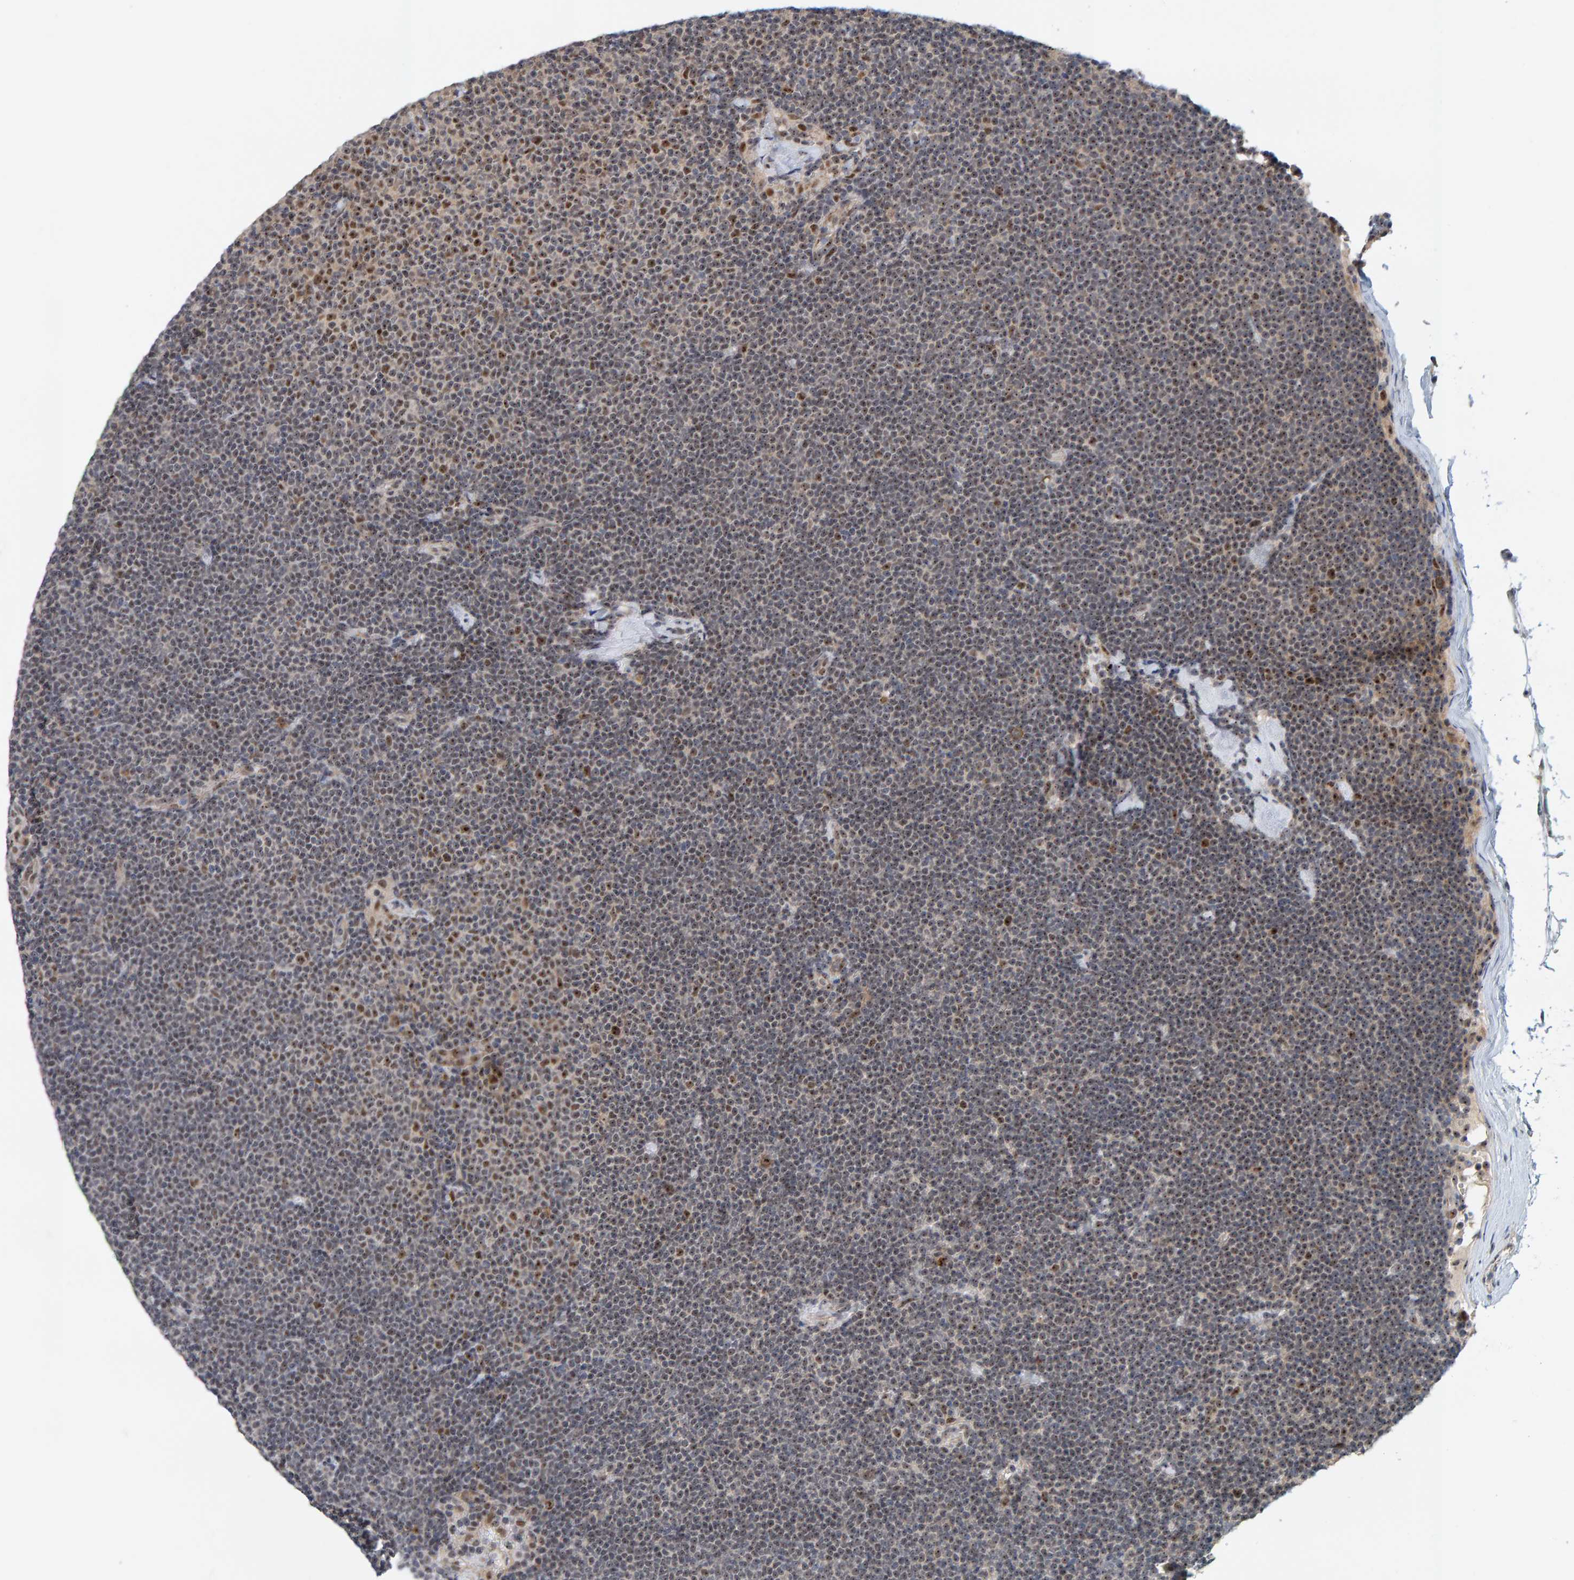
{"staining": {"intensity": "moderate", "quantity": ">75%", "location": "nuclear"}, "tissue": "lymphoma", "cell_type": "Tumor cells", "image_type": "cancer", "snomed": [{"axis": "morphology", "description": "Malignant lymphoma, non-Hodgkin's type, Low grade"}, {"axis": "topography", "description": "Lymph node"}], "caption": "Immunohistochemical staining of human lymphoma shows medium levels of moderate nuclear protein positivity in approximately >75% of tumor cells.", "gene": "POLR1E", "patient": {"sex": "female", "age": 53}}